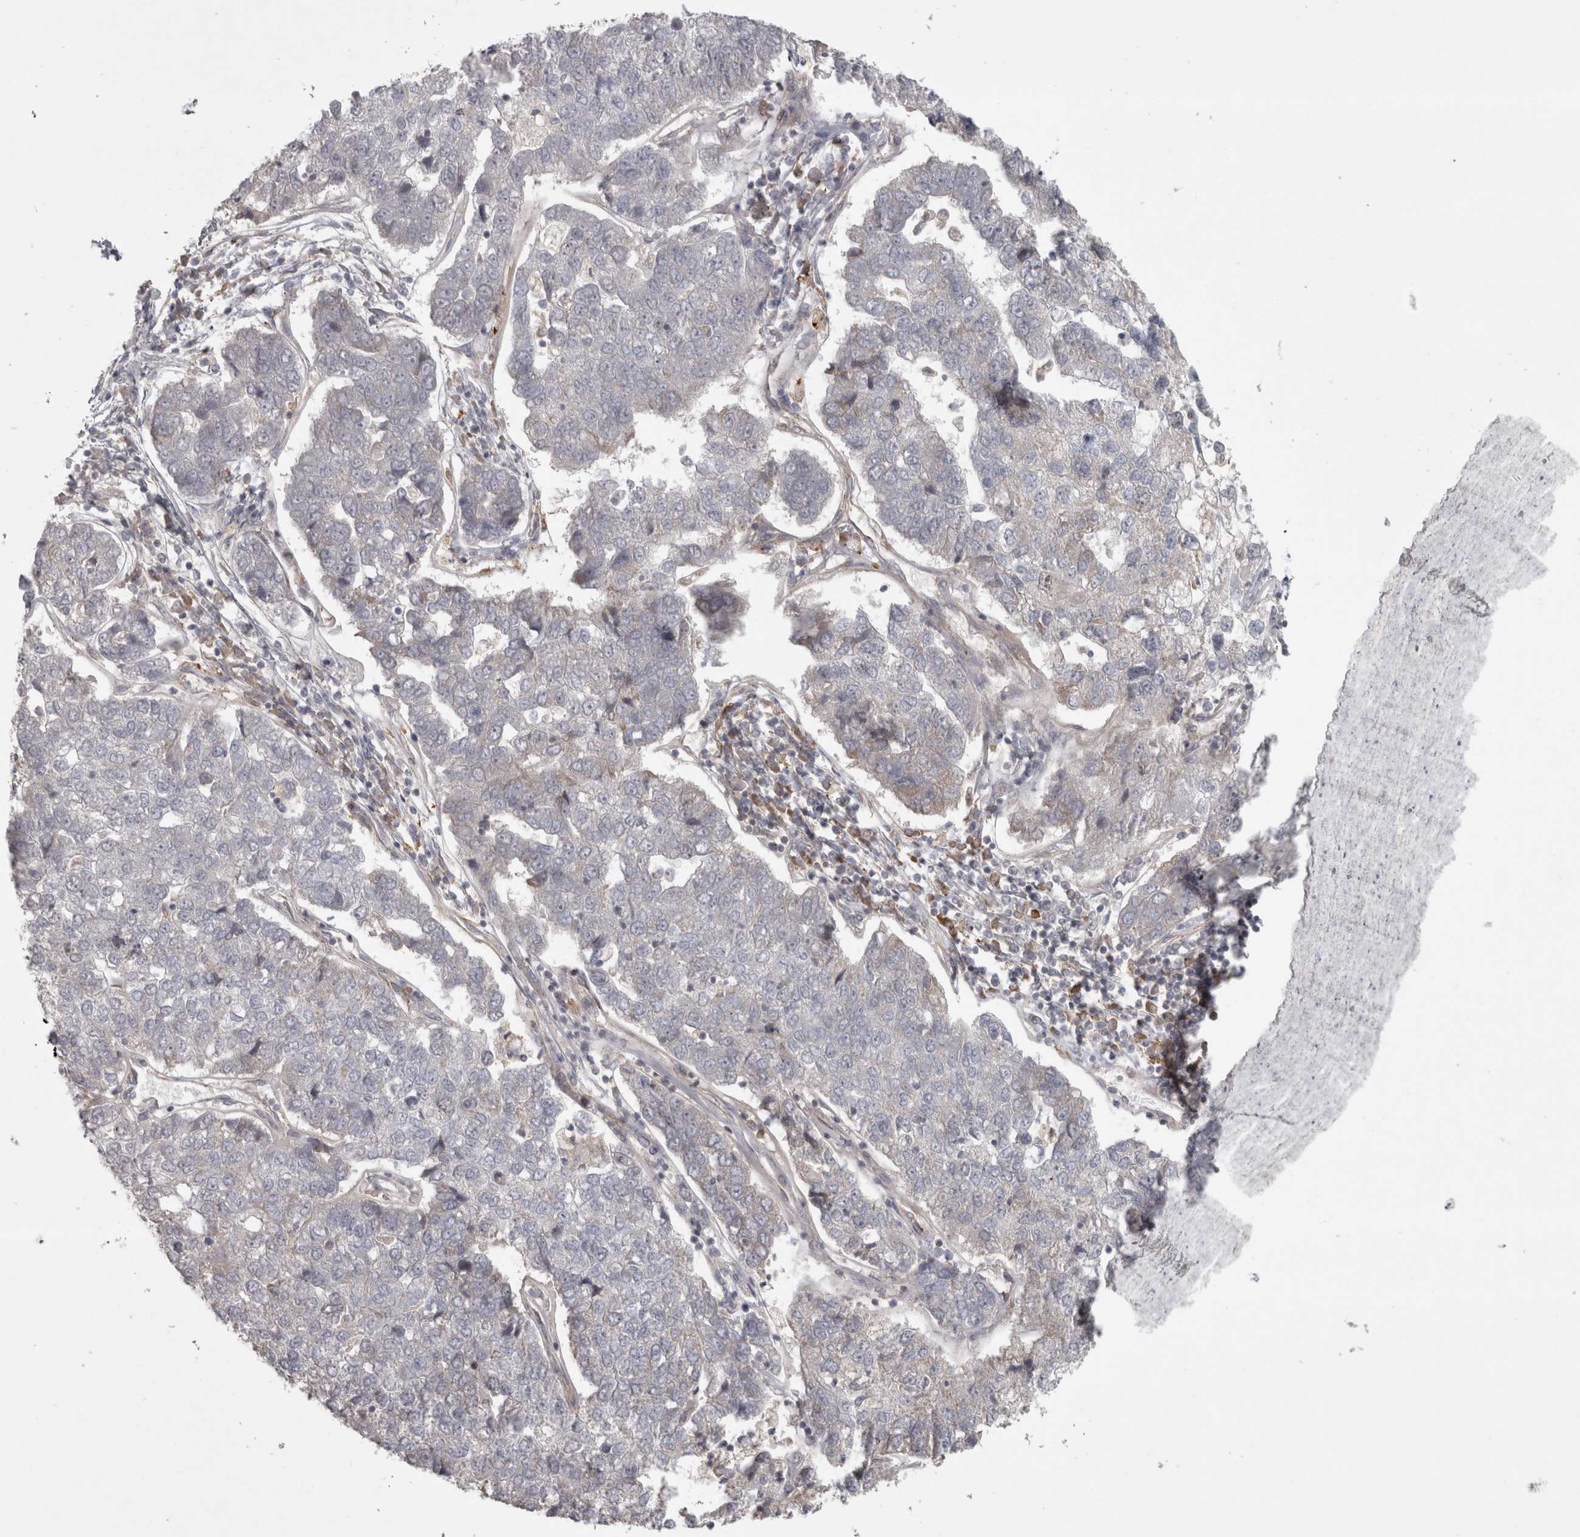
{"staining": {"intensity": "negative", "quantity": "none", "location": "none"}, "tissue": "pancreatic cancer", "cell_type": "Tumor cells", "image_type": "cancer", "snomed": [{"axis": "morphology", "description": "Adenocarcinoma, NOS"}, {"axis": "topography", "description": "Pancreas"}], "caption": "Immunohistochemistry micrograph of pancreatic cancer (adenocarcinoma) stained for a protein (brown), which demonstrates no staining in tumor cells.", "gene": "SLCO5A1", "patient": {"sex": "female", "age": 61}}